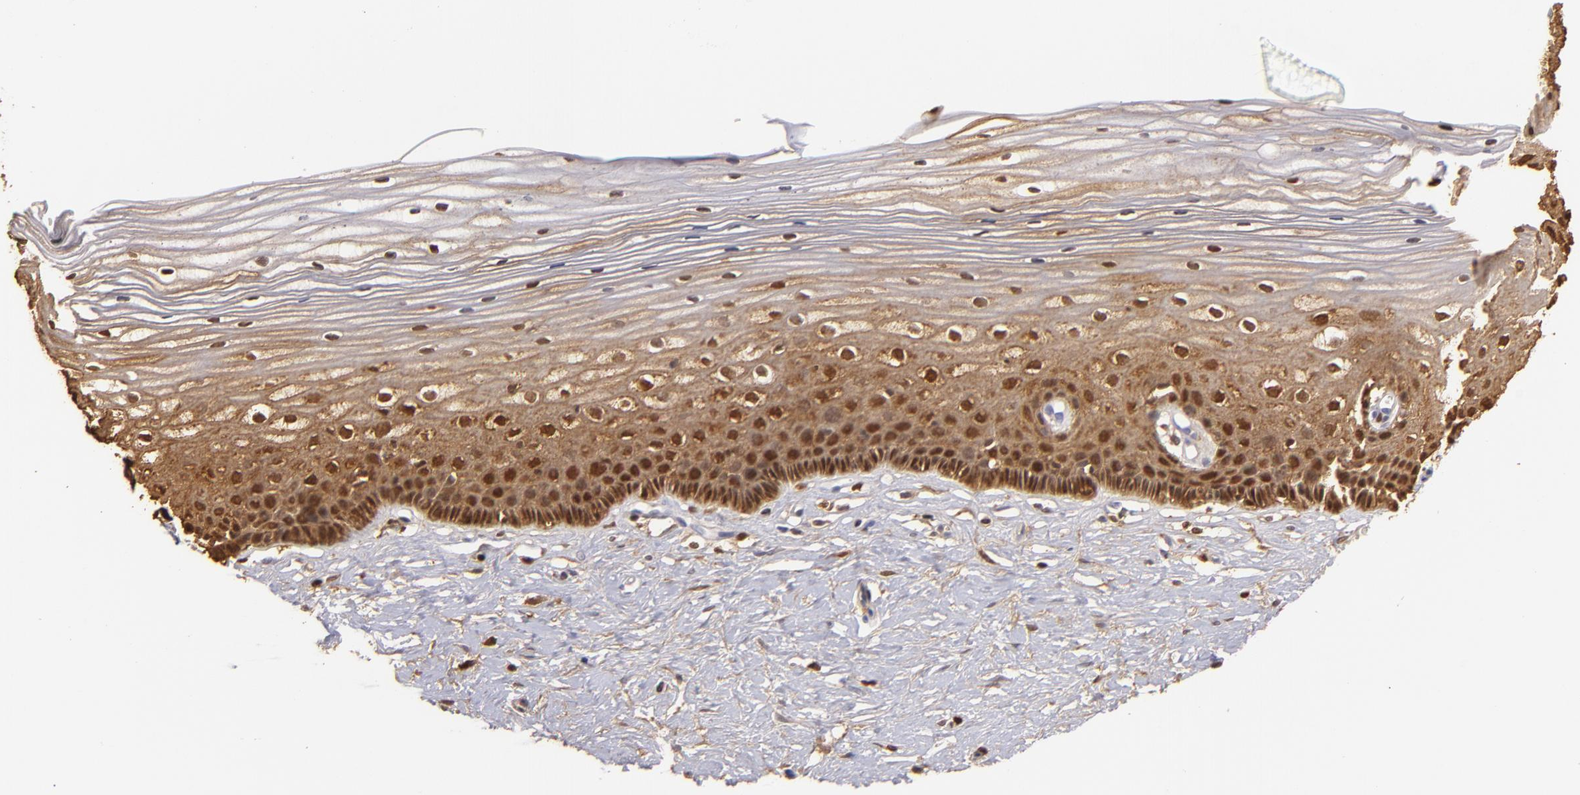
{"staining": {"intensity": "moderate", "quantity": "<25%", "location": "cytoplasmic/membranous,nuclear"}, "tissue": "cervix", "cell_type": "Glandular cells", "image_type": "normal", "snomed": [{"axis": "morphology", "description": "Normal tissue, NOS"}, {"axis": "topography", "description": "Cervix"}], "caption": "High-power microscopy captured an immunohistochemistry (IHC) image of normal cervix, revealing moderate cytoplasmic/membranous,nuclear expression in approximately <25% of glandular cells. (DAB IHC, brown staining for protein, blue staining for nuclei).", "gene": "S100A2", "patient": {"sex": "female", "age": 40}}